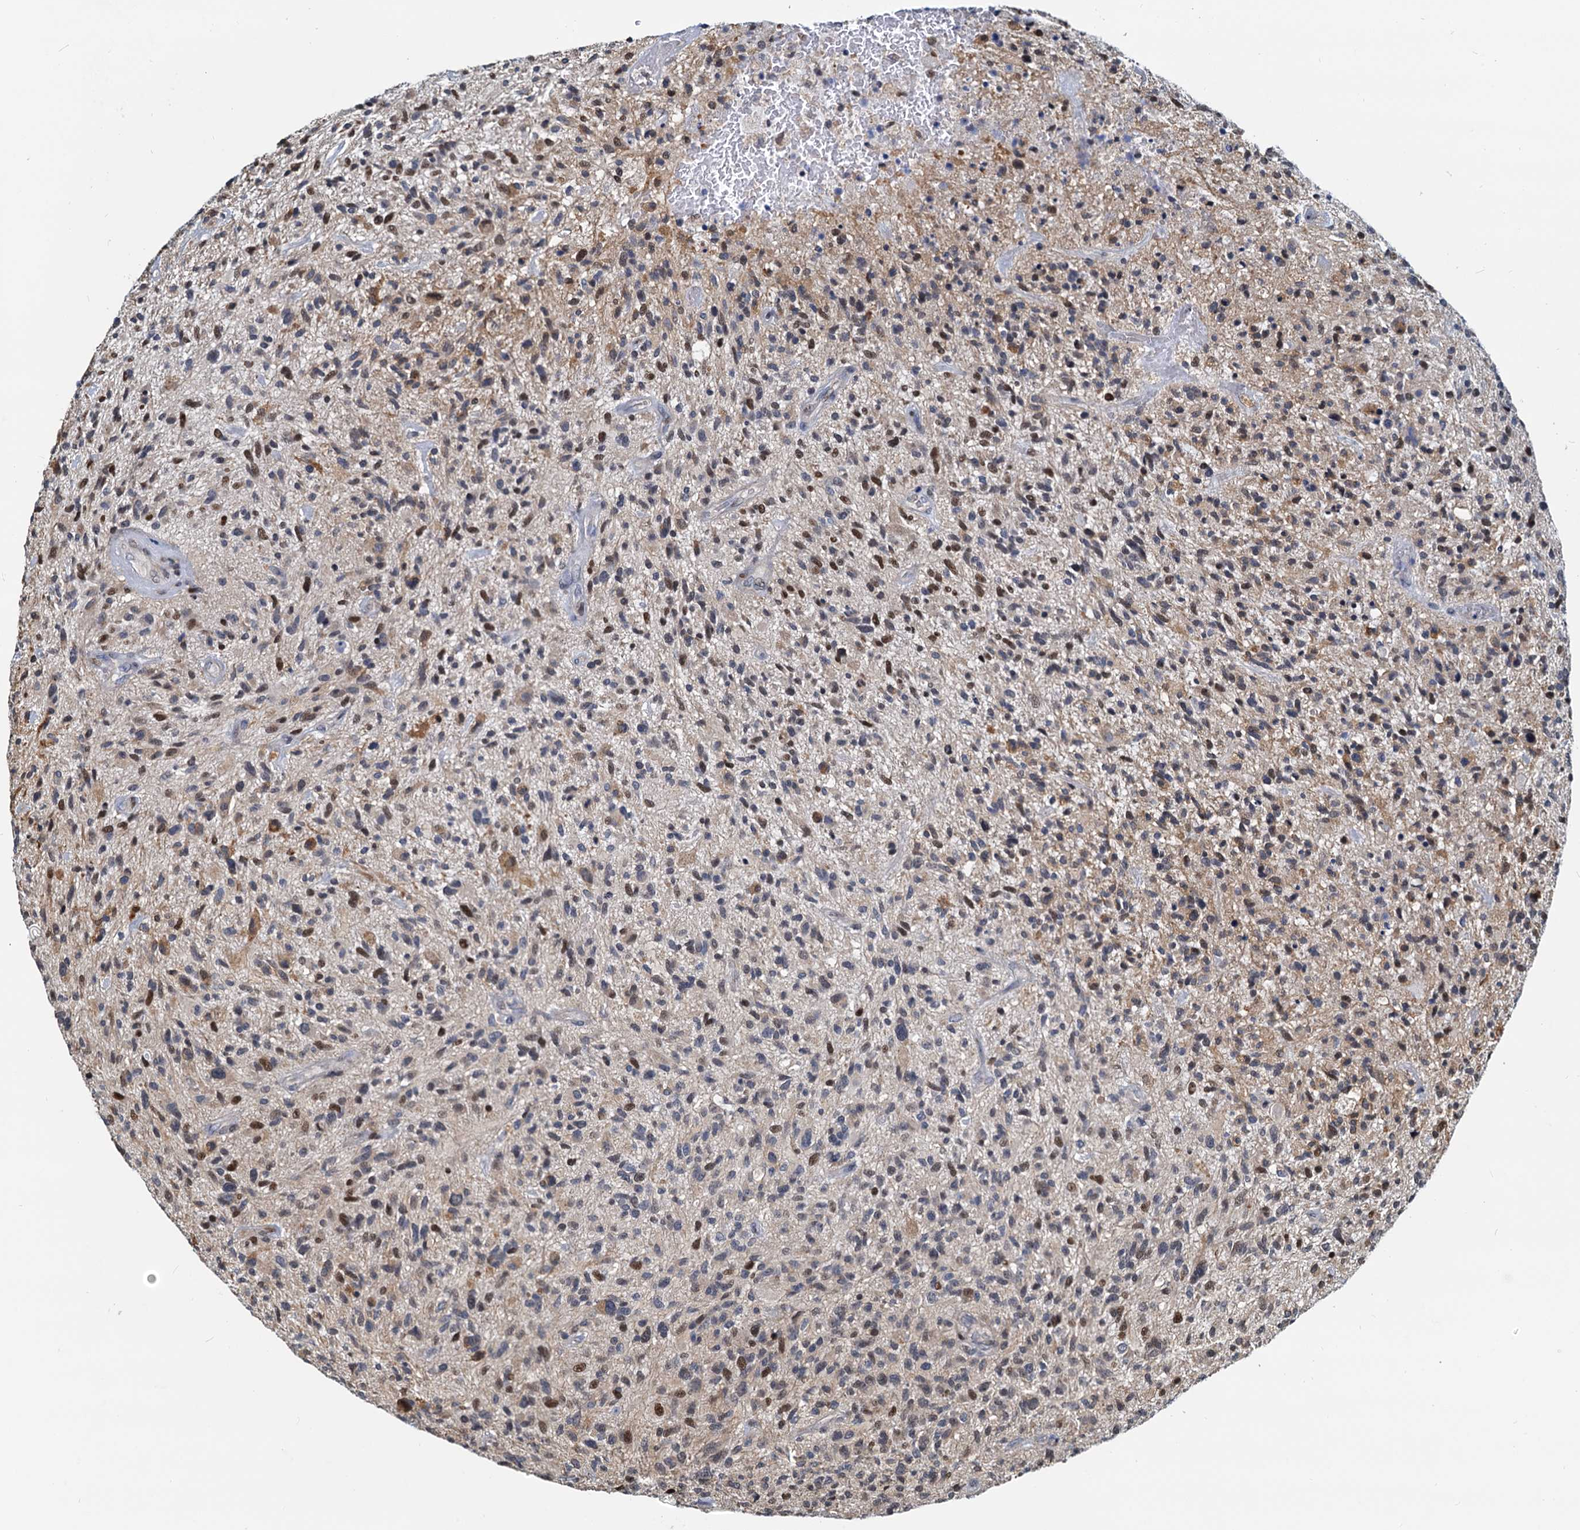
{"staining": {"intensity": "moderate", "quantity": "25%-75%", "location": "nuclear"}, "tissue": "glioma", "cell_type": "Tumor cells", "image_type": "cancer", "snomed": [{"axis": "morphology", "description": "Glioma, malignant, High grade"}, {"axis": "topography", "description": "Brain"}], "caption": "Glioma tissue displays moderate nuclear expression in about 25%-75% of tumor cells (brown staining indicates protein expression, while blue staining denotes nuclei).", "gene": "PTGES3", "patient": {"sex": "male", "age": 47}}